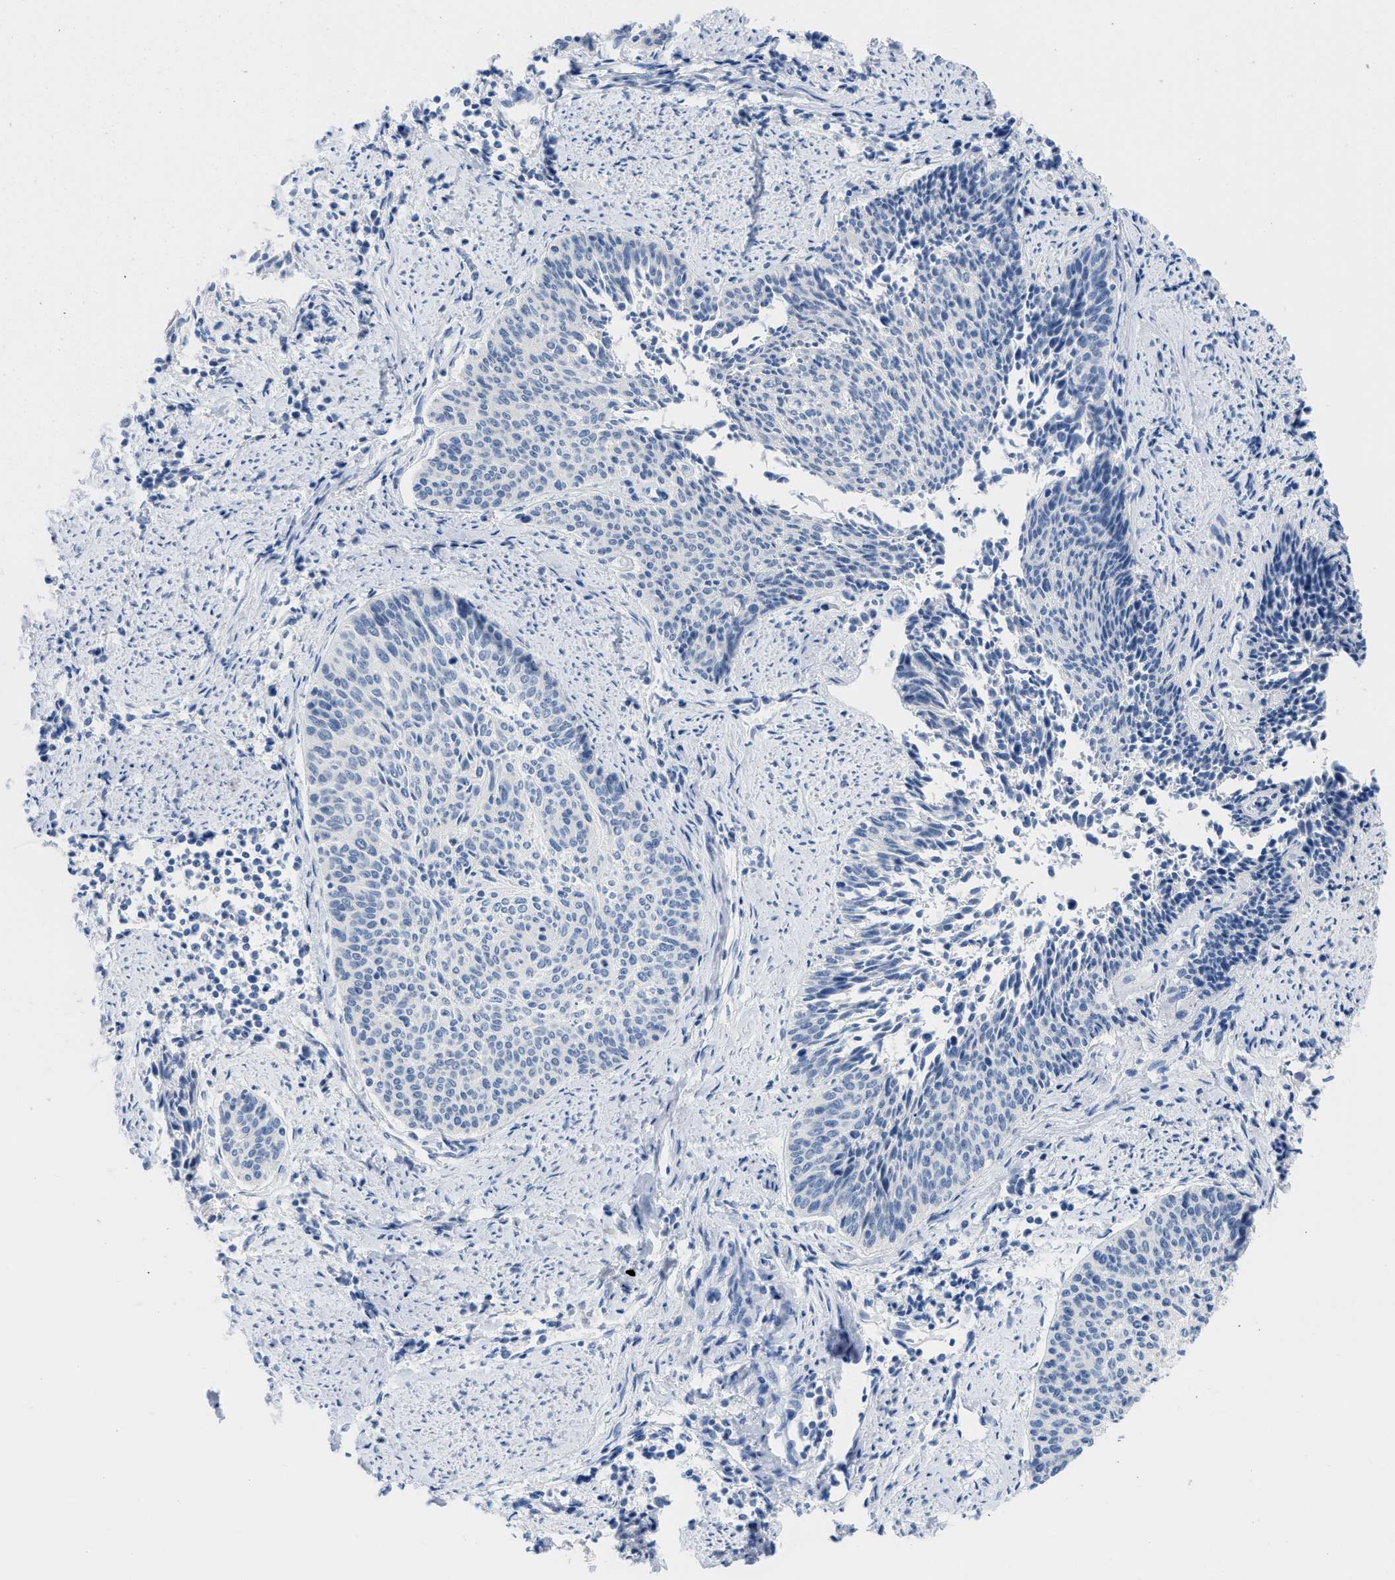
{"staining": {"intensity": "negative", "quantity": "none", "location": "none"}, "tissue": "cervical cancer", "cell_type": "Tumor cells", "image_type": "cancer", "snomed": [{"axis": "morphology", "description": "Squamous cell carcinoma, NOS"}, {"axis": "topography", "description": "Cervix"}], "caption": "High magnification brightfield microscopy of cervical squamous cell carcinoma stained with DAB (3,3'-diaminobenzidine) (brown) and counterstained with hematoxylin (blue): tumor cells show no significant expression.", "gene": "PYY", "patient": {"sex": "female", "age": 55}}